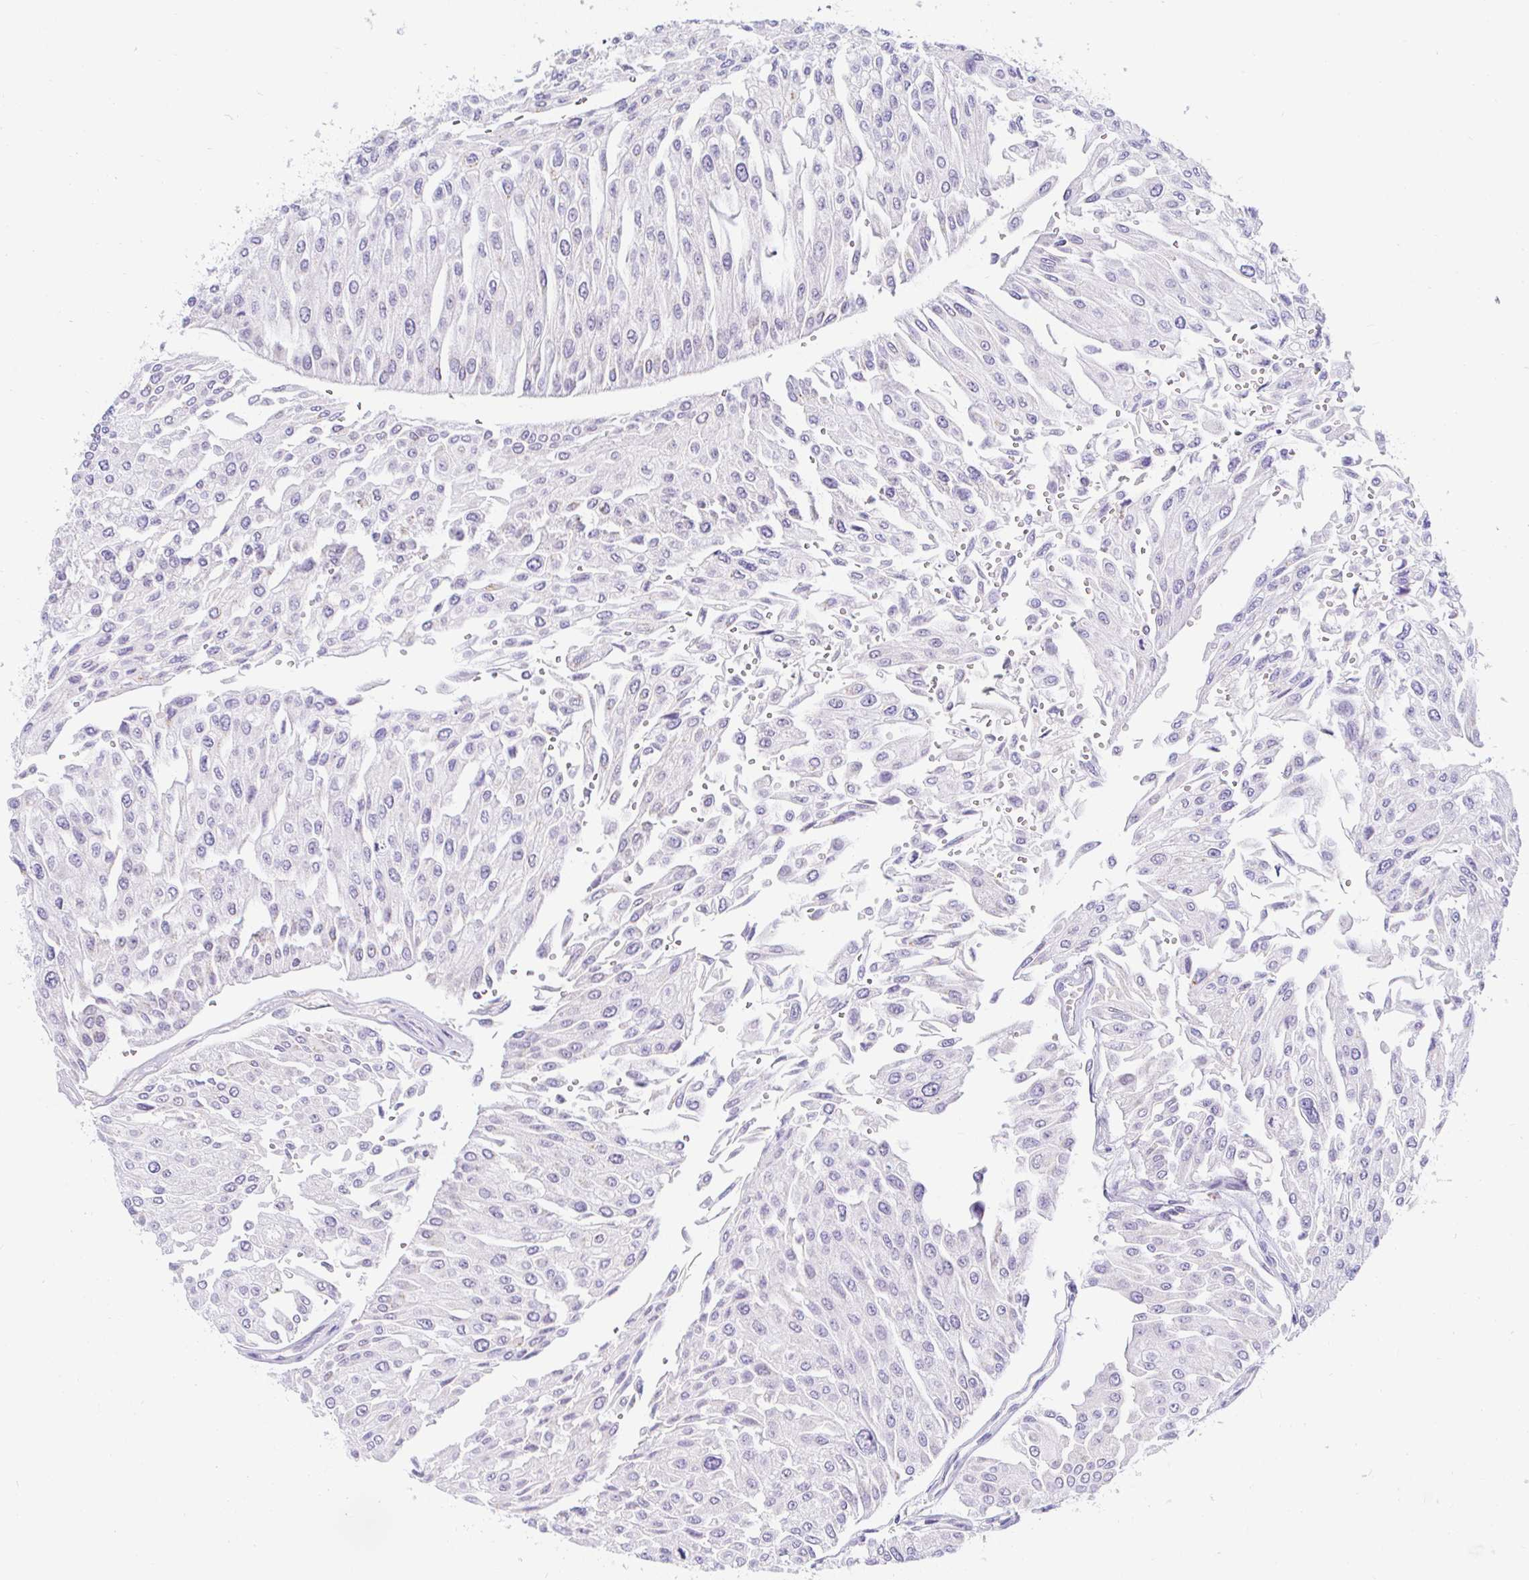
{"staining": {"intensity": "negative", "quantity": "none", "location": "none"}, "tissue": "urothelial cancer", "cell_type": "Tumor cells", "image_type": "cancer", "snomed": [{"axis": "morphology", "description": "Urothelial carcinoma, NOS"}, {"axis": "topography", "description": "Urinary bladder"}], "caption": "Histopathology image shows no protein staining in tumor cells of transitional cell carcinoma tissue.", "gene": "OR51D1", "patient": {"sex": "male", "age": 67}}